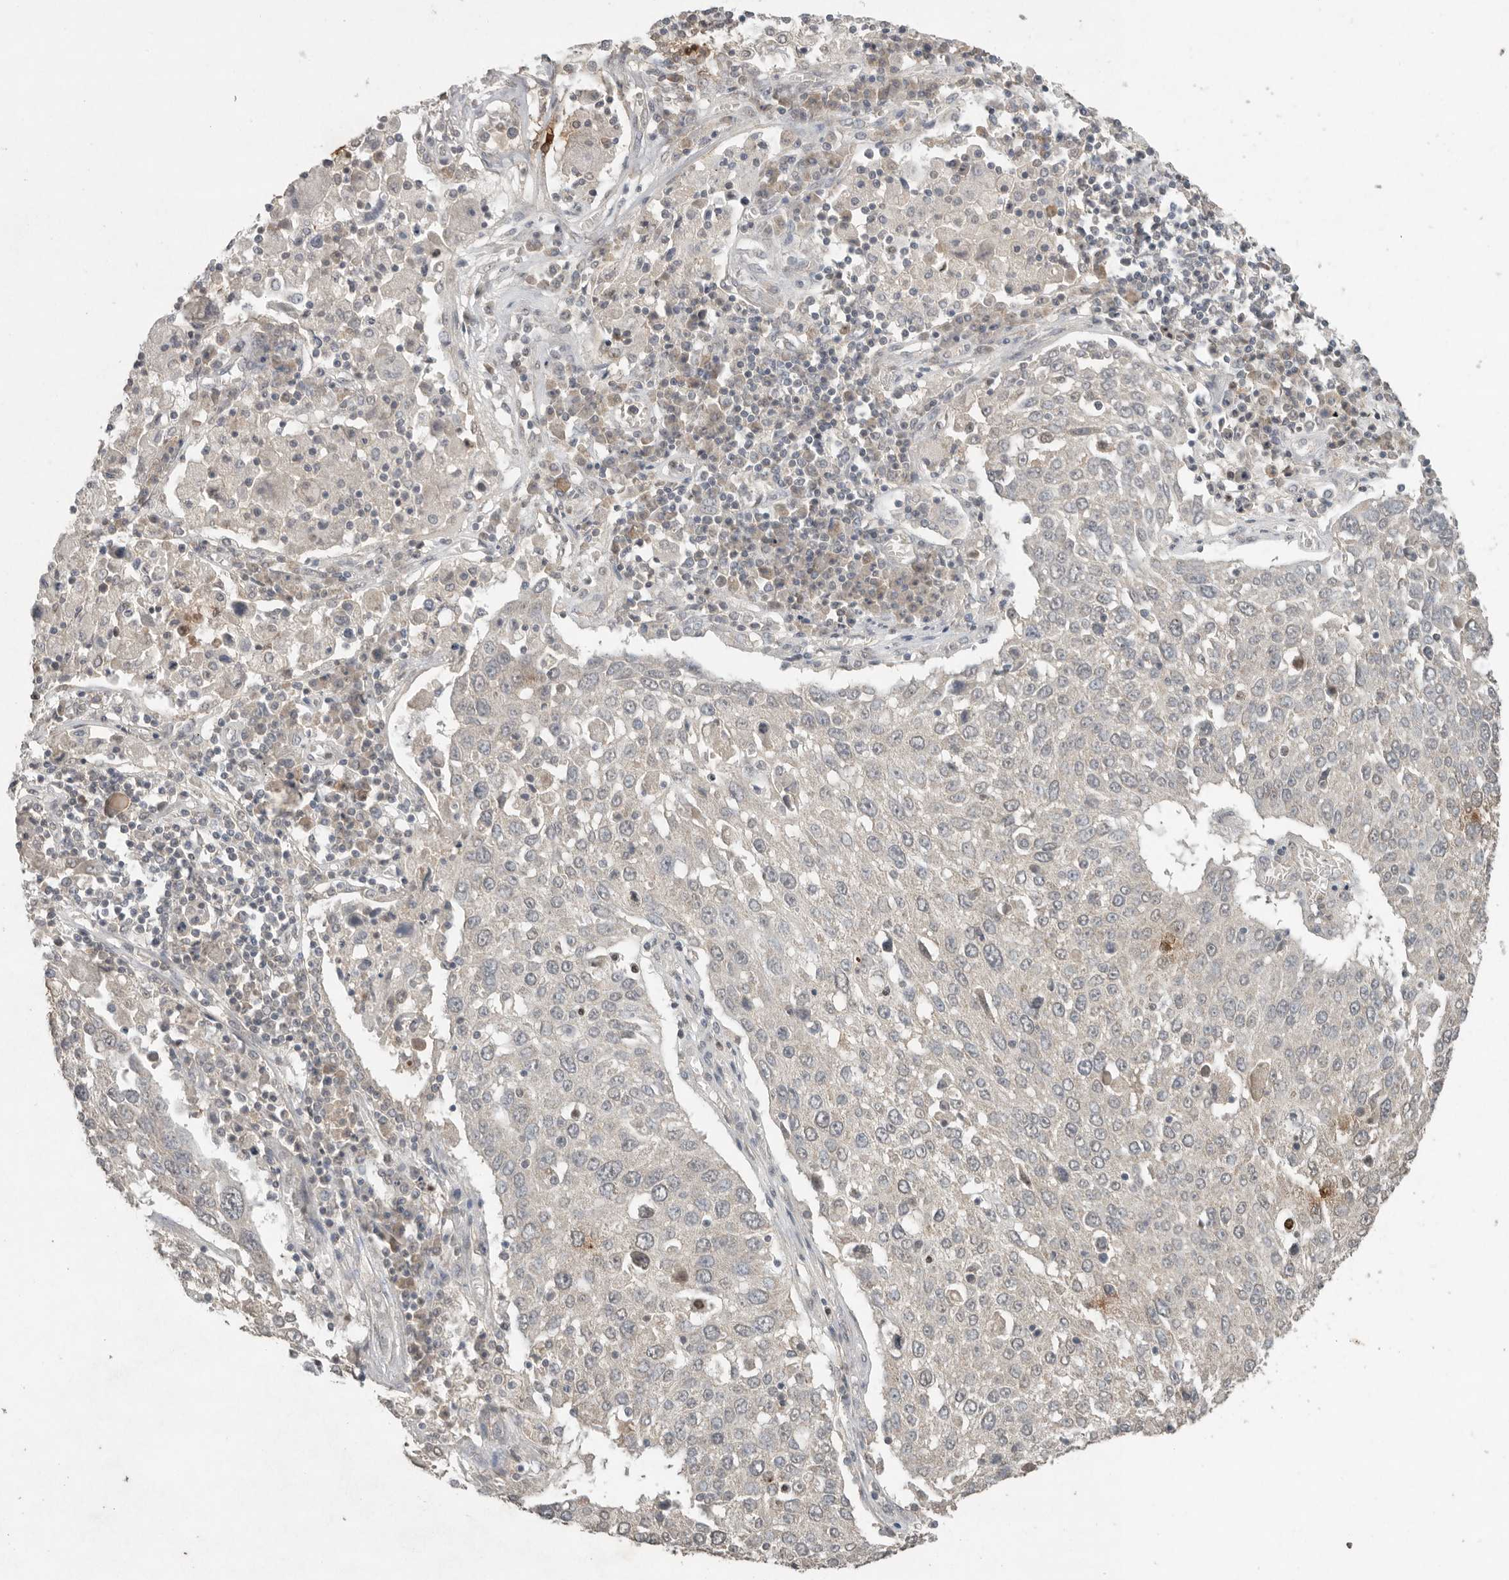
{"staining": {"intensity": "negative", "quantity": "none", "location": "none"}, "tissue": "lung cancer", "cell_type": "Tumor cells", "image_type": "cancer", "snomed": [{"axis": "morphology", "description": "Squamous cell carcinoma, NOS"}, {"axis": "topography", "description": "Lung"}], "caption": "Photomicrograph shows no significant protein expression in tumor cells of lung cancer.", "gene": "KLK5", "patient": {"sex": "male", "age": 65}}